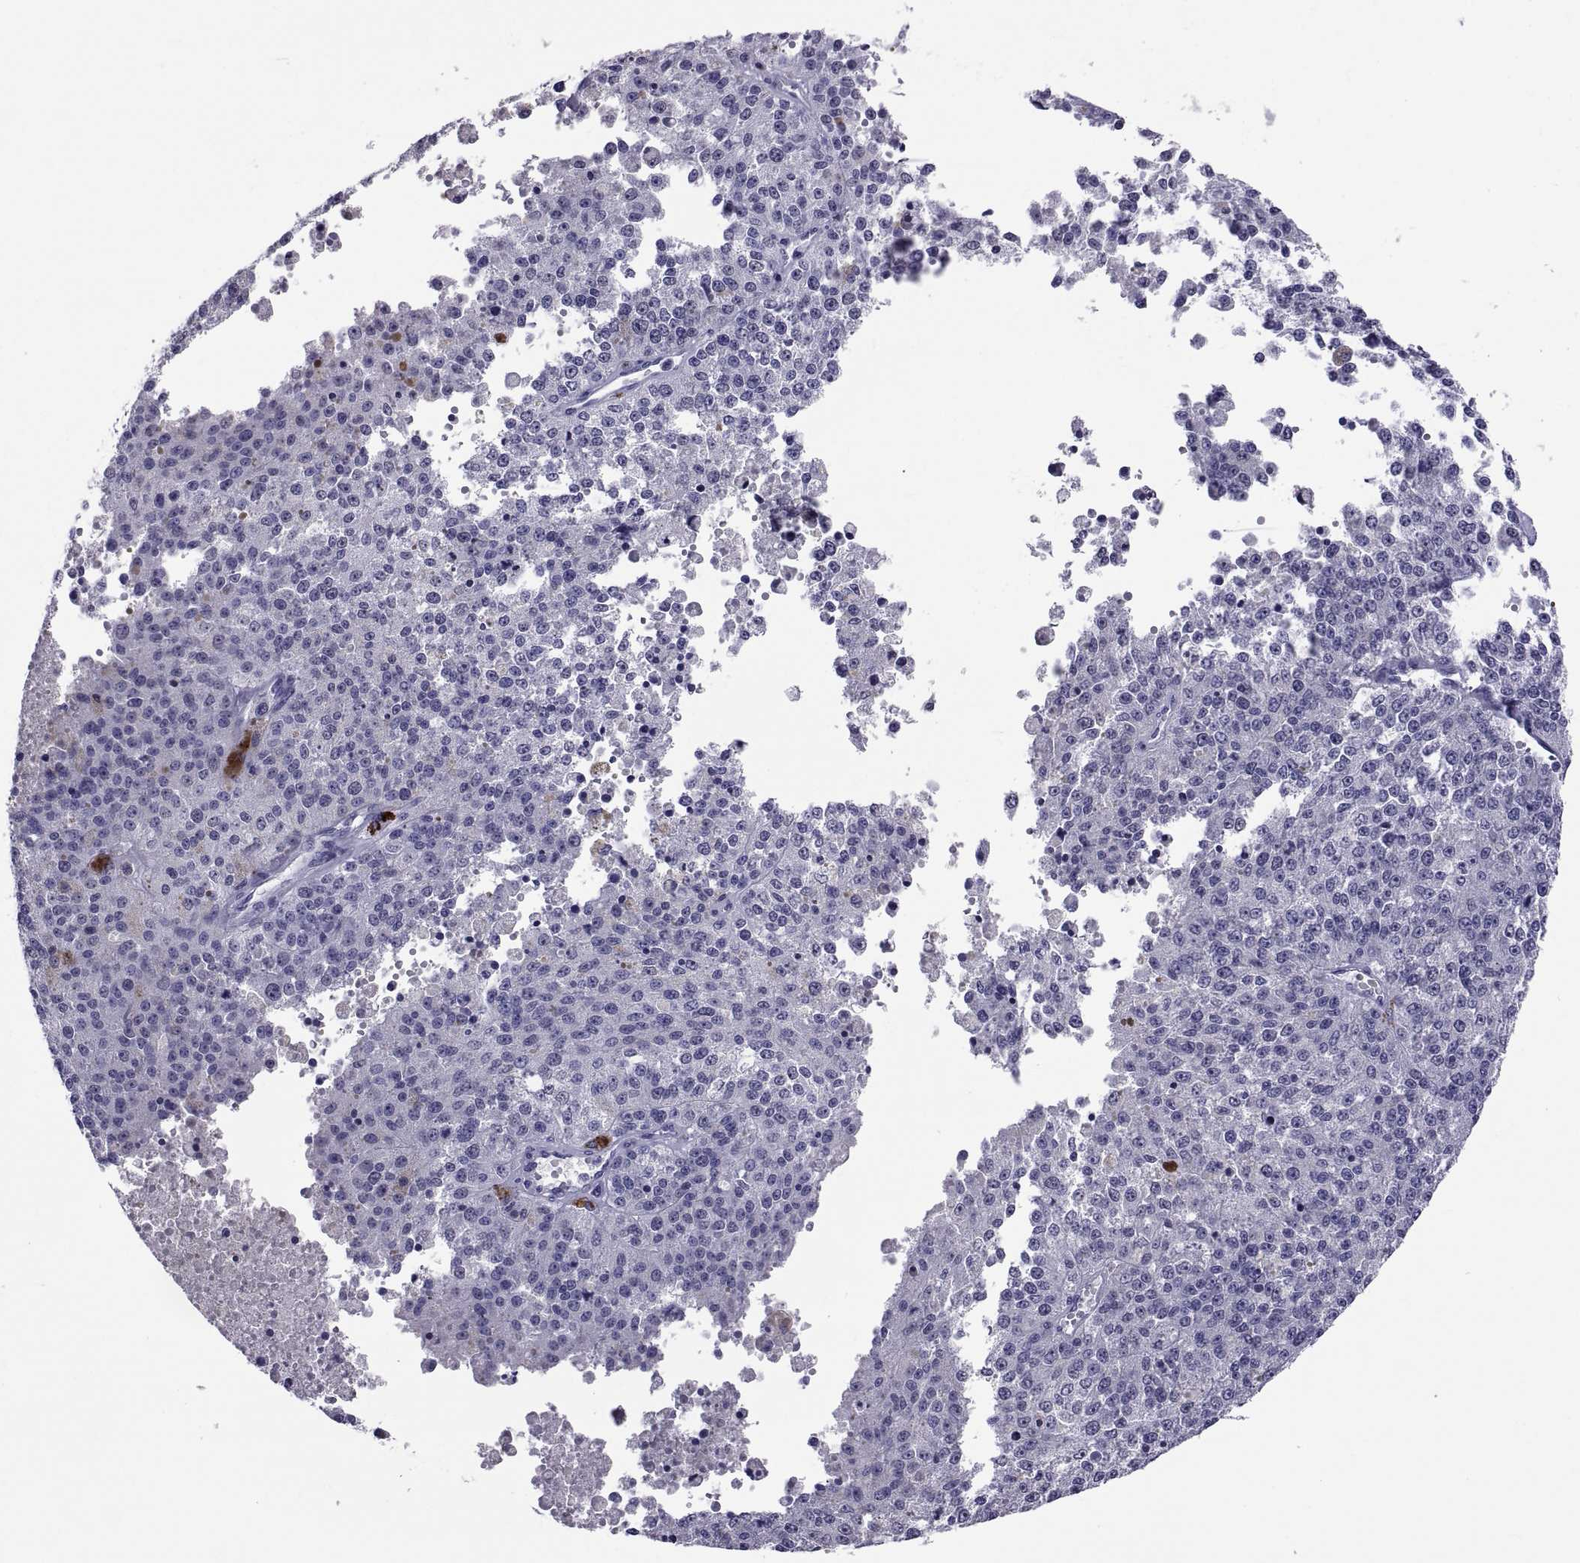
{"staining": {"intensity": "negative", "quantity": "none", "location": "none"}, "tissue": "melanoma", "cell_type": "Tumor cells", "image_type": "cancer", "snomed": [{"axis": "morphology", "description": "Malignant melanoma, Metastatic site"}, {"axis": "topography", "description": "Lymph node"}], "caption": "High magnification brightfield microscopy of melanoma stained with DAB (brown) and counterstained with hematoxylin (blue): tumor cells show no significant staining.", "gene": "TGFBR3L", "patient": {"sex": "female", "age": 64}}